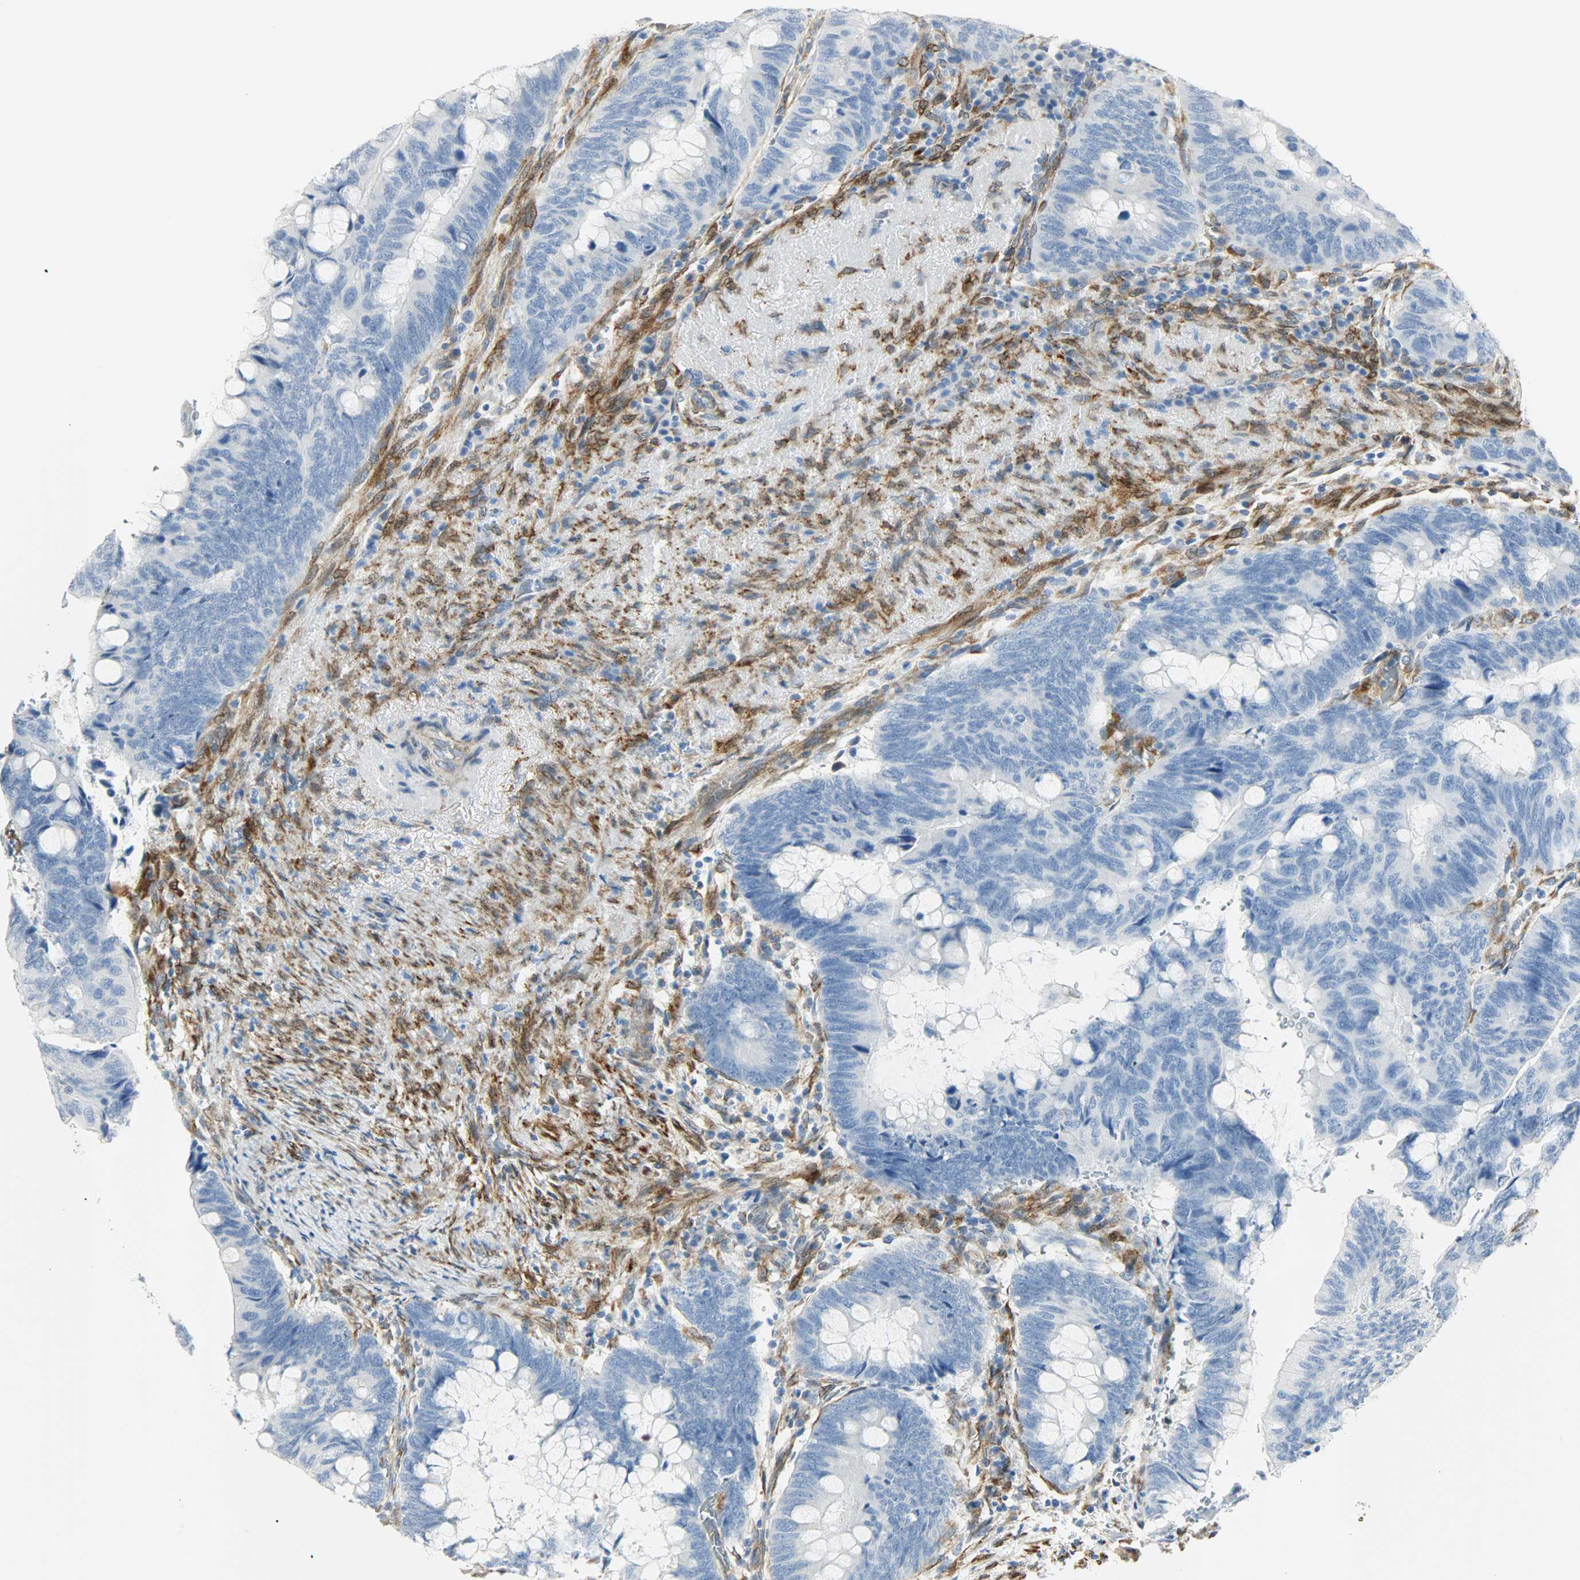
{"staining": {"intensity": "negative", "quantity": "none", "location": "none"}, "tissue": "colorectal cancer", "cell_type": "Tumor cells", "image_type": "cancer", "snomed": [{"axis": "morphology", "description": "Normal tissue, NOS"}, {"axis": "morphology", "description": "Adenocarcinoma, NOS"}, {"axis": "topography", "description": "Rectum"}, {"axis": "topography", "description": "Peripheral nerve tissue"}], "caption": "A photomicrograph of colorectal cancer stained for a protein reveals no brown staining in tumor cells.", "gene": "PKD2", "patient": {"sex": "male", "age": 92}}